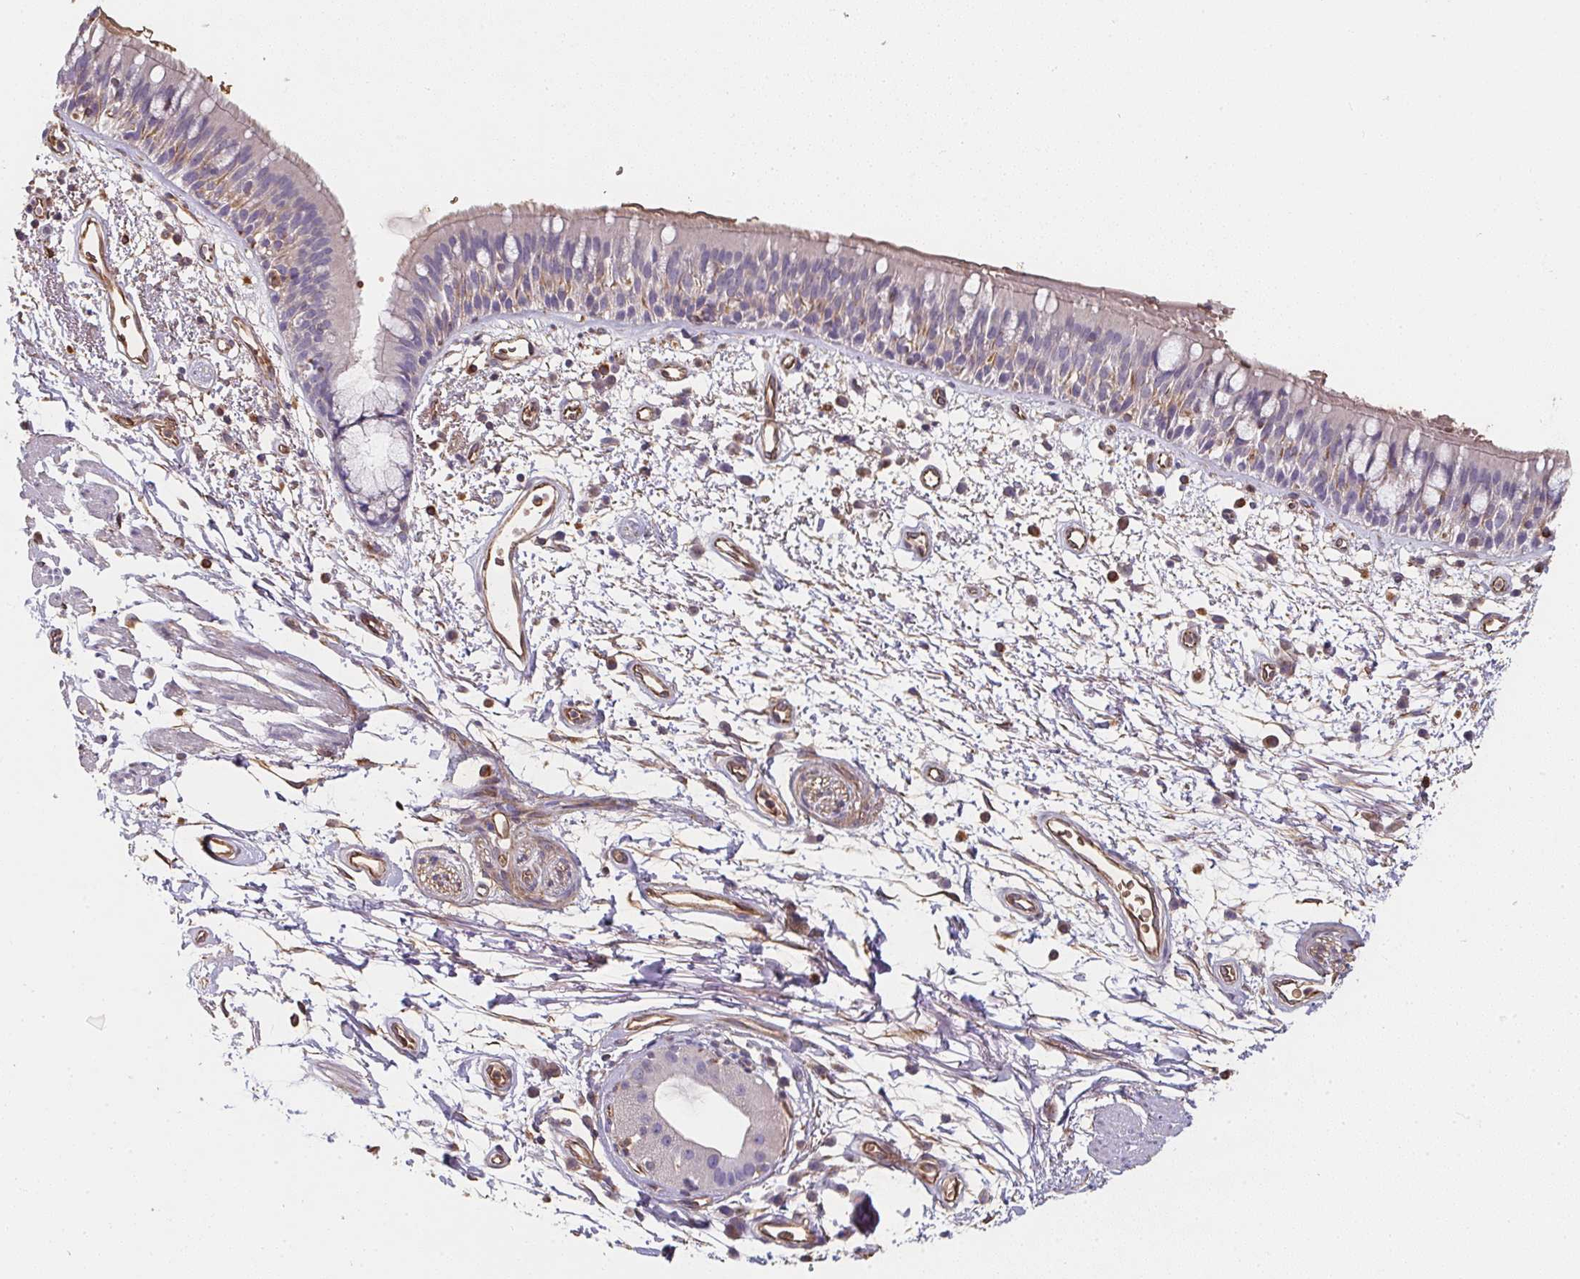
{"staining": {"intensity": "negative", "quantity": "none", "location": "none"}, "tissue": "bronchus", "cell_type": "Respiratory epithelial cells", "image_type": "normal", "snomed": [{"axis": "morphology", "description": "Normal tissue, NOS"}, {"axis": "morphology", "description": "Squamous cell carcinoma, NOS"}, {"axis": "topography", "description": "Cartilage tissue"}, {"axis": "topography", "description": "Bronchus"}, {"axis": "topography", "description": "Lung"}], "caption": "Immunohistochemistry image of normal bronchus stained for a protein (brown), which demonstrates no expression in respiratory epithelial cells. Nuclei are stained in blue.", "gene": "TBKBP1", "patient": {"sex": "male", "age": 66}}